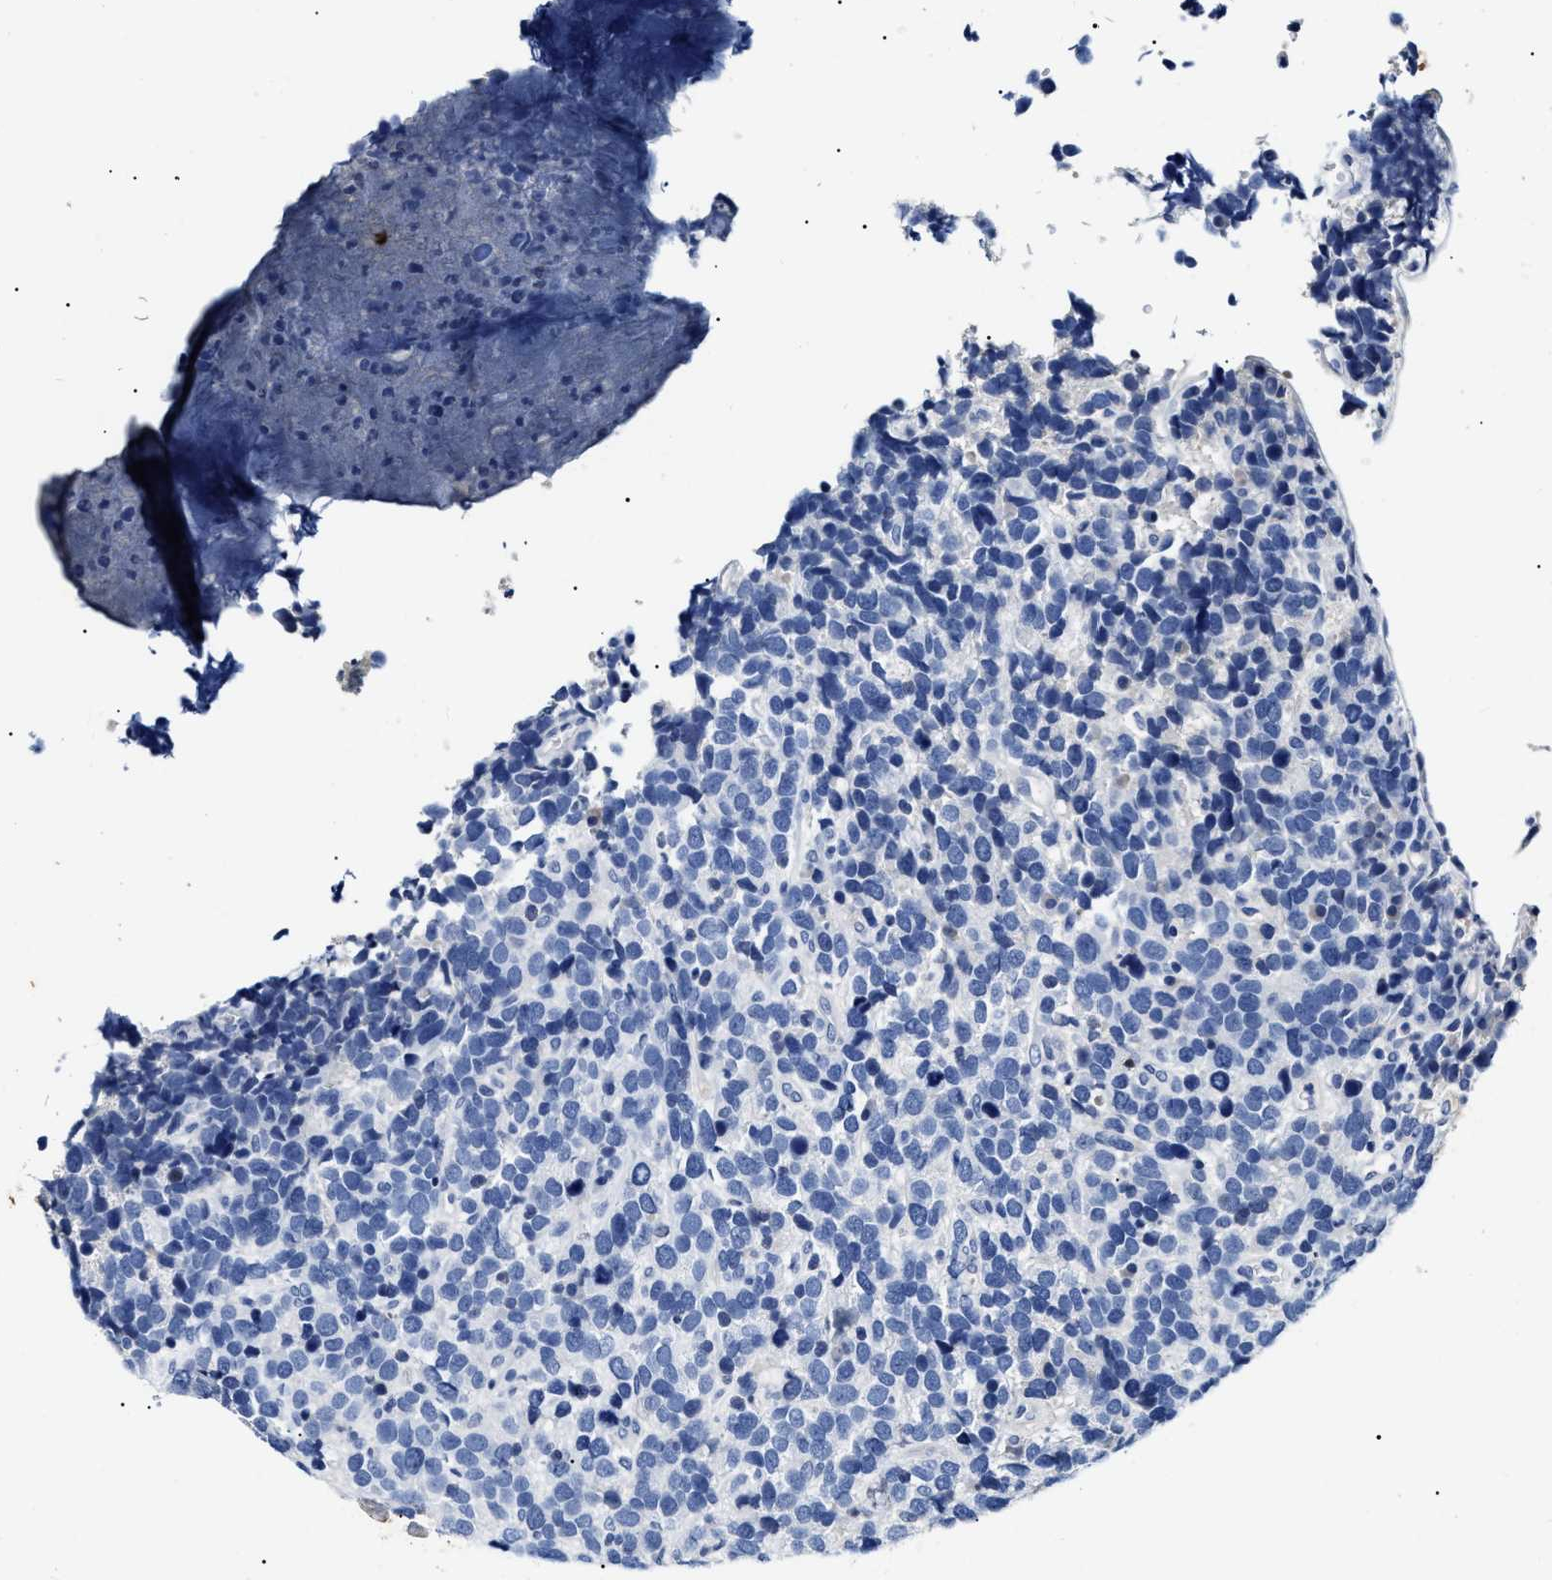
{"staining": {"intensity": "negative", "quantity": "none", "location": "none"}, "tissue": "urothelial cancer", "cell_type": "Tumor cells", "image_type": "cancer", "snomed": [{"axis": "morphology", "description": "Urothelial carcinoma, High grade"}, {"axis": "topography", "description": "Urinary bladder"}], "caption": "Immunohistochemical staining of high-grade urothelial carcinoma demonstrates no significant positivity in tumor cells. (DAB (3,3'-diaminobenzidine) IHC with hematoxylin counter stain).", "gene": "LRRC8E", "patient": {"sex": "female", "age": 82}}